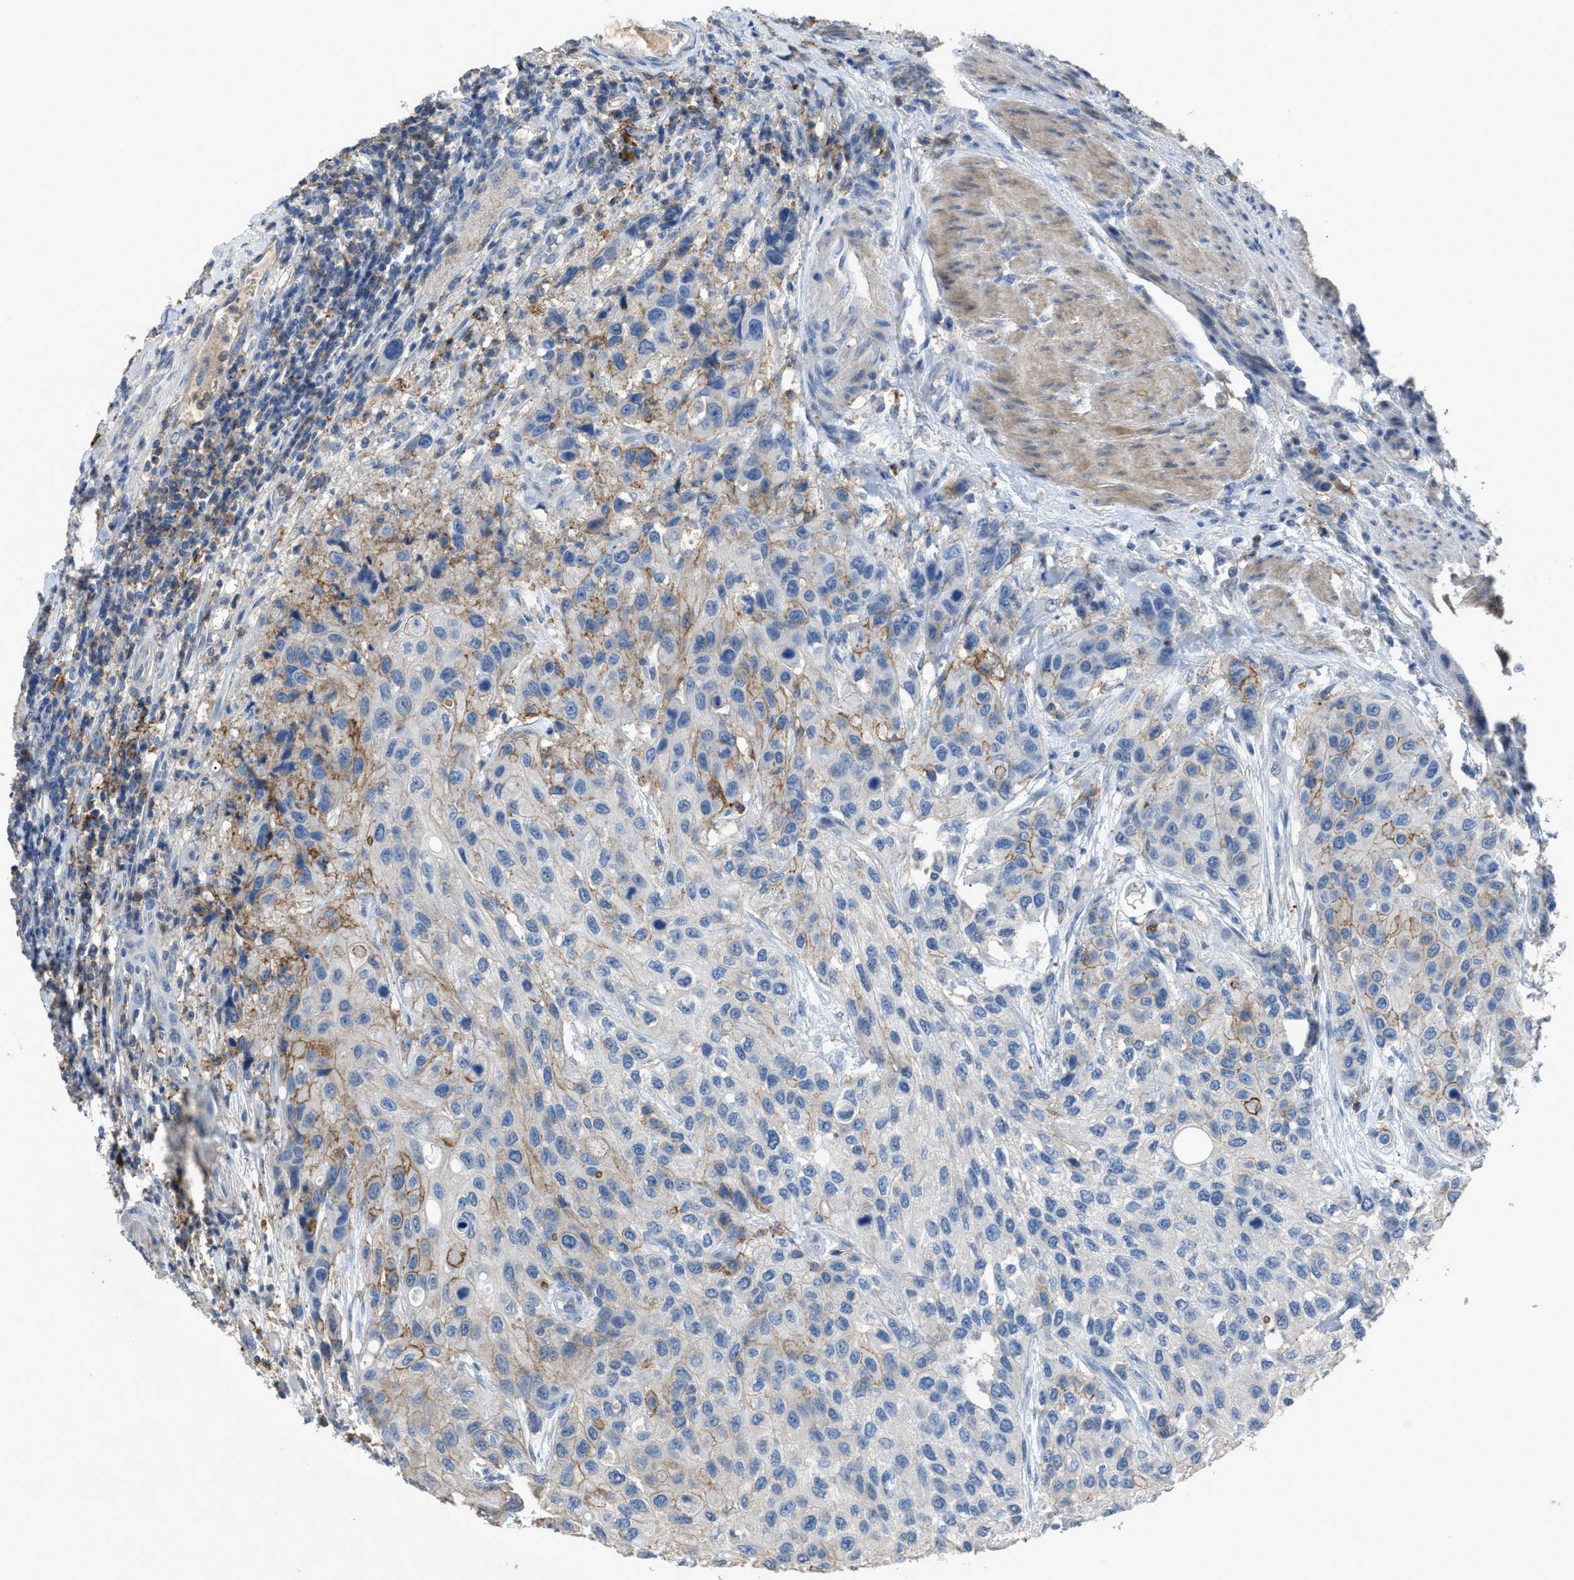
{"staining": {"intensity": "moderate", "quantity": "<25%", "location": "cytoplasmic/membranous"}, "tissue": "urothelial cancer", "cell_type": "Tumor cells", "image_type": "cancer", "snomed": [{"axis": "morphology", "description": "Urothelial carcinoma, High grade"}, {"axis": "topography", "description": "Urinary bladder"}], "caption": "High-grade urothelial carcinoma stained for a protein (brown) reveals moderate cytoplasmic/membranous positive staining in approximately <25% of tumor cells.", "gene": "OR51E1", "patient": {"sex": "female", "age": 56}}